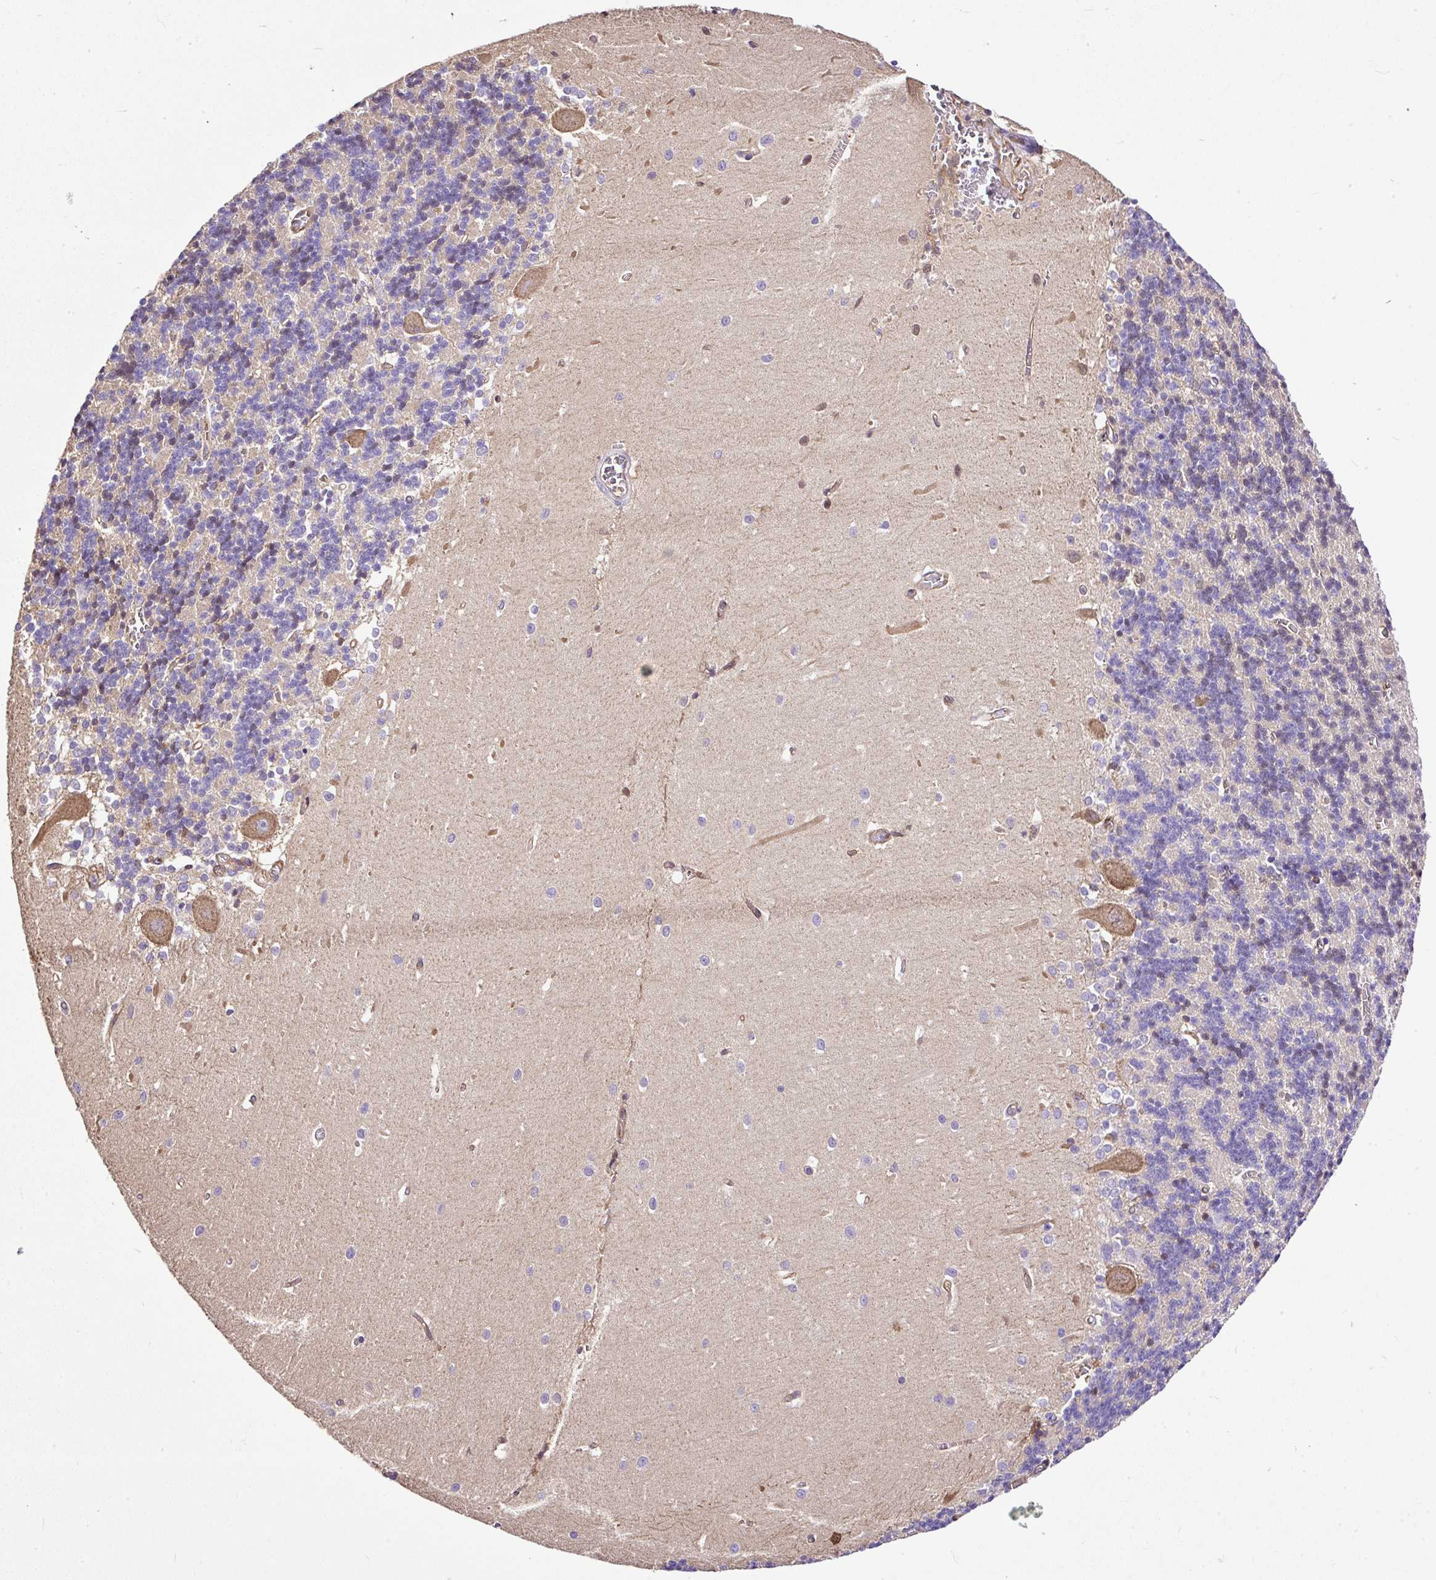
{"staining": {"intensity": "negative", "quantity": "none", "location": "none"}, "tissue": "cerebellum", "cell_type": "Cells in granular layer", "image_type": "normal", "snomed": [{"axis": "morphology", "description": "Normal tissue, NOS"}, {"axis": "topography", "description": "Cerebellum"}], "caption": "The histopathology image exhibits no staining of cells in granular layer in normal cerebellum. (Brightfield microscopy of DAB IHC at high magnification).", "gene": "CLEC3B", "patient": {"sex": "male", "age": 37}}